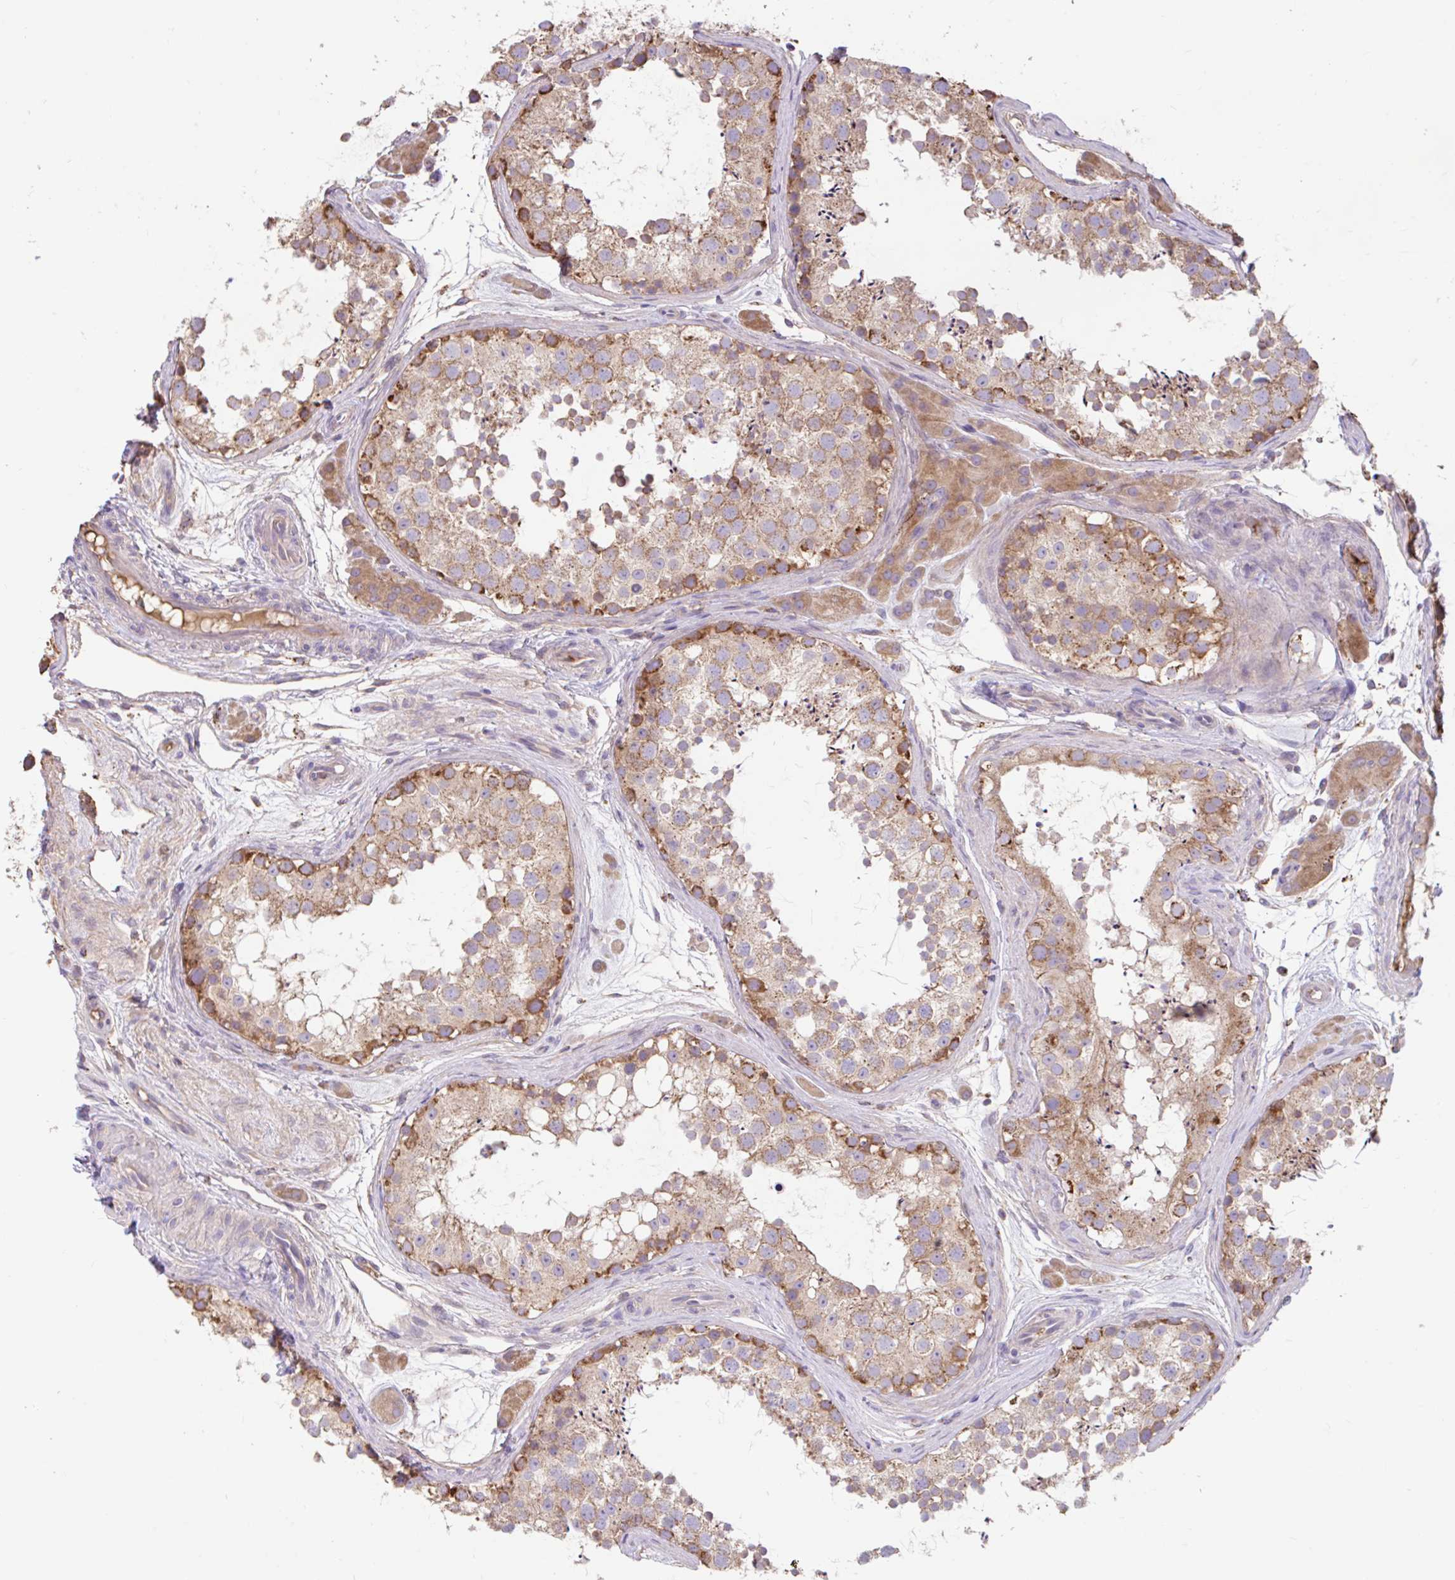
{"staining": {"intensity": "moderate", "quantity": ">75%", "location": "cytoplasmic/membranous"}, "tissue": "testis", "cell_type": "Cells in seminiferous ducts", "image_type": "normal", "snomed": [{"axis": "morphology", "description": "Normal tissue, NOS"}, {"axis": "topography", "description": "Testis"}], "caption": "Protein staining demonstrates moderate cytoplasmic/membranous positivity in about >75% of cells in seminiferous ducts in benign testis. (DAB IHC with brightfield microscopy, high magnification).", "gene": "RALBP1", "patient": {"sex": "male", "age": 41}}